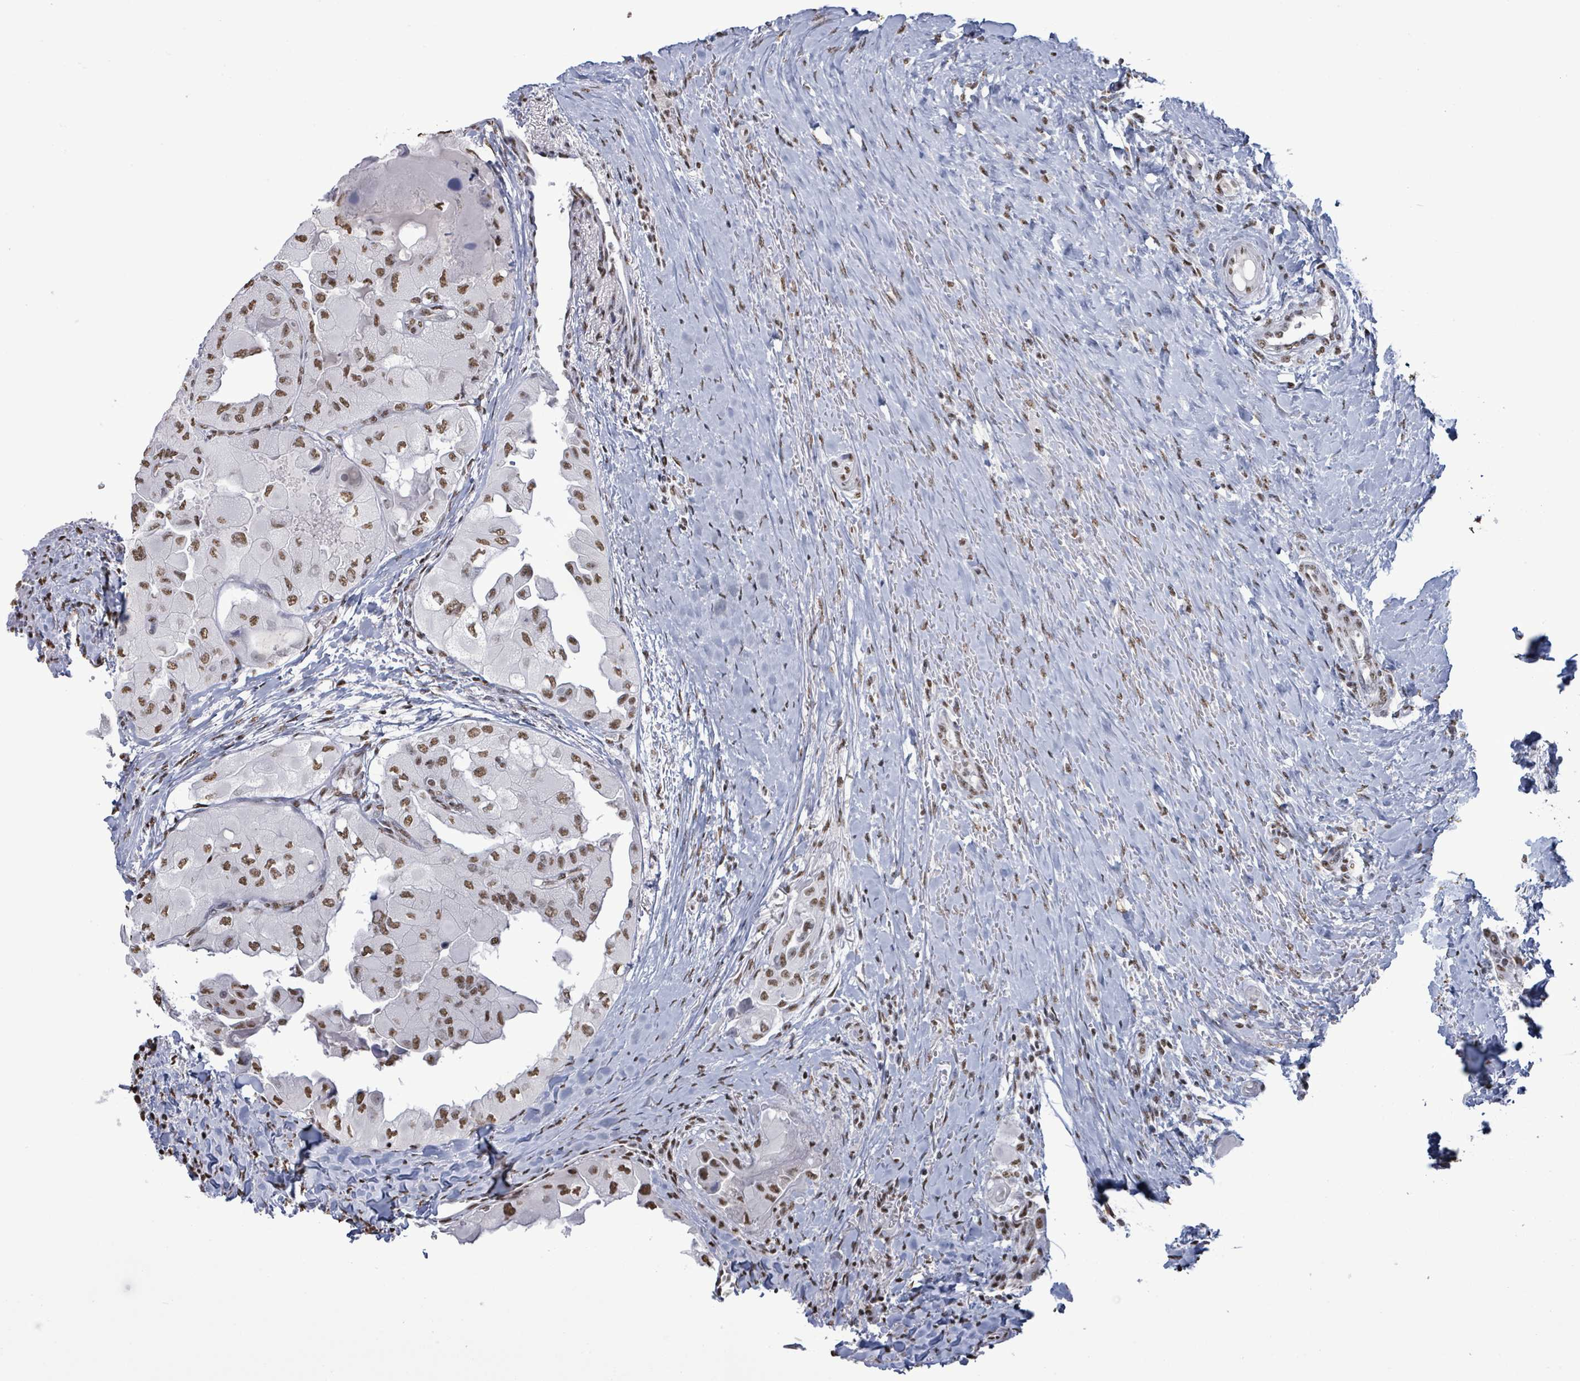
{"staining": {"intensity": "moderate", "quantity": ">75%", "location": "nuclear"}, "tissue": "thyroid cancer", "cell_type": "Tumor cells", "image_type": "cancer", "snomed": [{"axis": "morphology", "description": "Papillary adenocarcinoma, NOS"}, {"axis": "topography", "description": "Thyroid gland"}], "caption": "The image shows immunohistochemical staining of papillary adenocarcinoma (thyroid). There is moderate nuclear expression is appreciated in about >75% of tumor cells. The protein of interest is shown in brown color, while the nuclei are stained blue.", "gene": "SAMD14", "patient": {"sex": "female", "age": 59}}